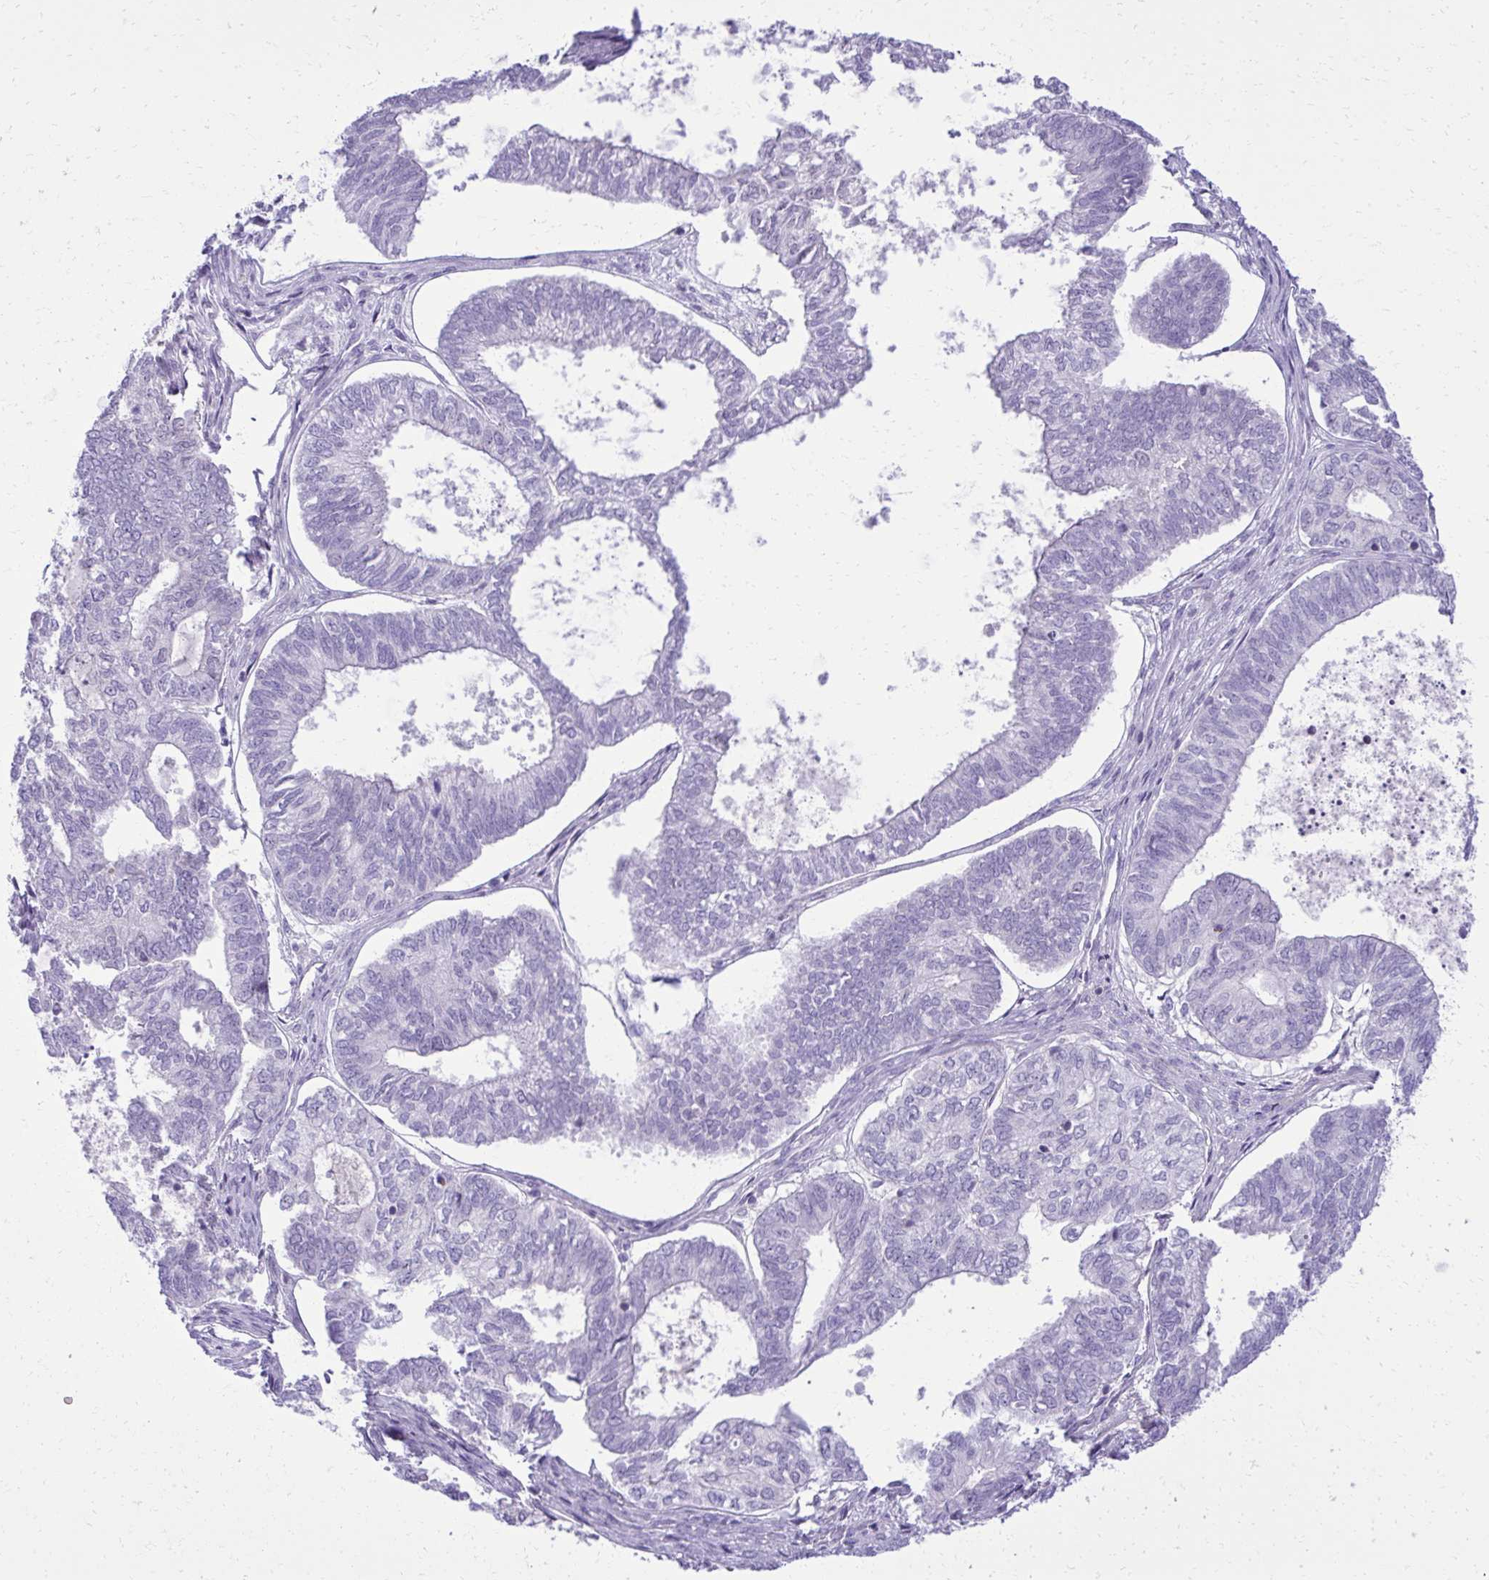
{"staining": {"intensity": "negative", "quantity": "none", "location": "none"}, "tissue": "ovarian cancer", "cell_type": "Tumor cells", "image_type": "cancer", "snomed": [{"axis": "morphology", "description": "Carcinoma, endometroid"}, {"axis": "topography", "description": "Ovary"}], "caption": "High magnification brightfield microscopy of ovarian endometroid carcinoma stained with DAB (brown) and counterstained with hematoxylin (blue): tumor cells show no significant staining. (Stains: DAB (3,3'-diaminobenzidine) immunohistochemistry (IHC) with hematoxylin counter stain, Microscopy: brightfield microscopy at high magnification).", "gene": "PITPNM3", "patient": {"sex": "female", "age": 64}}